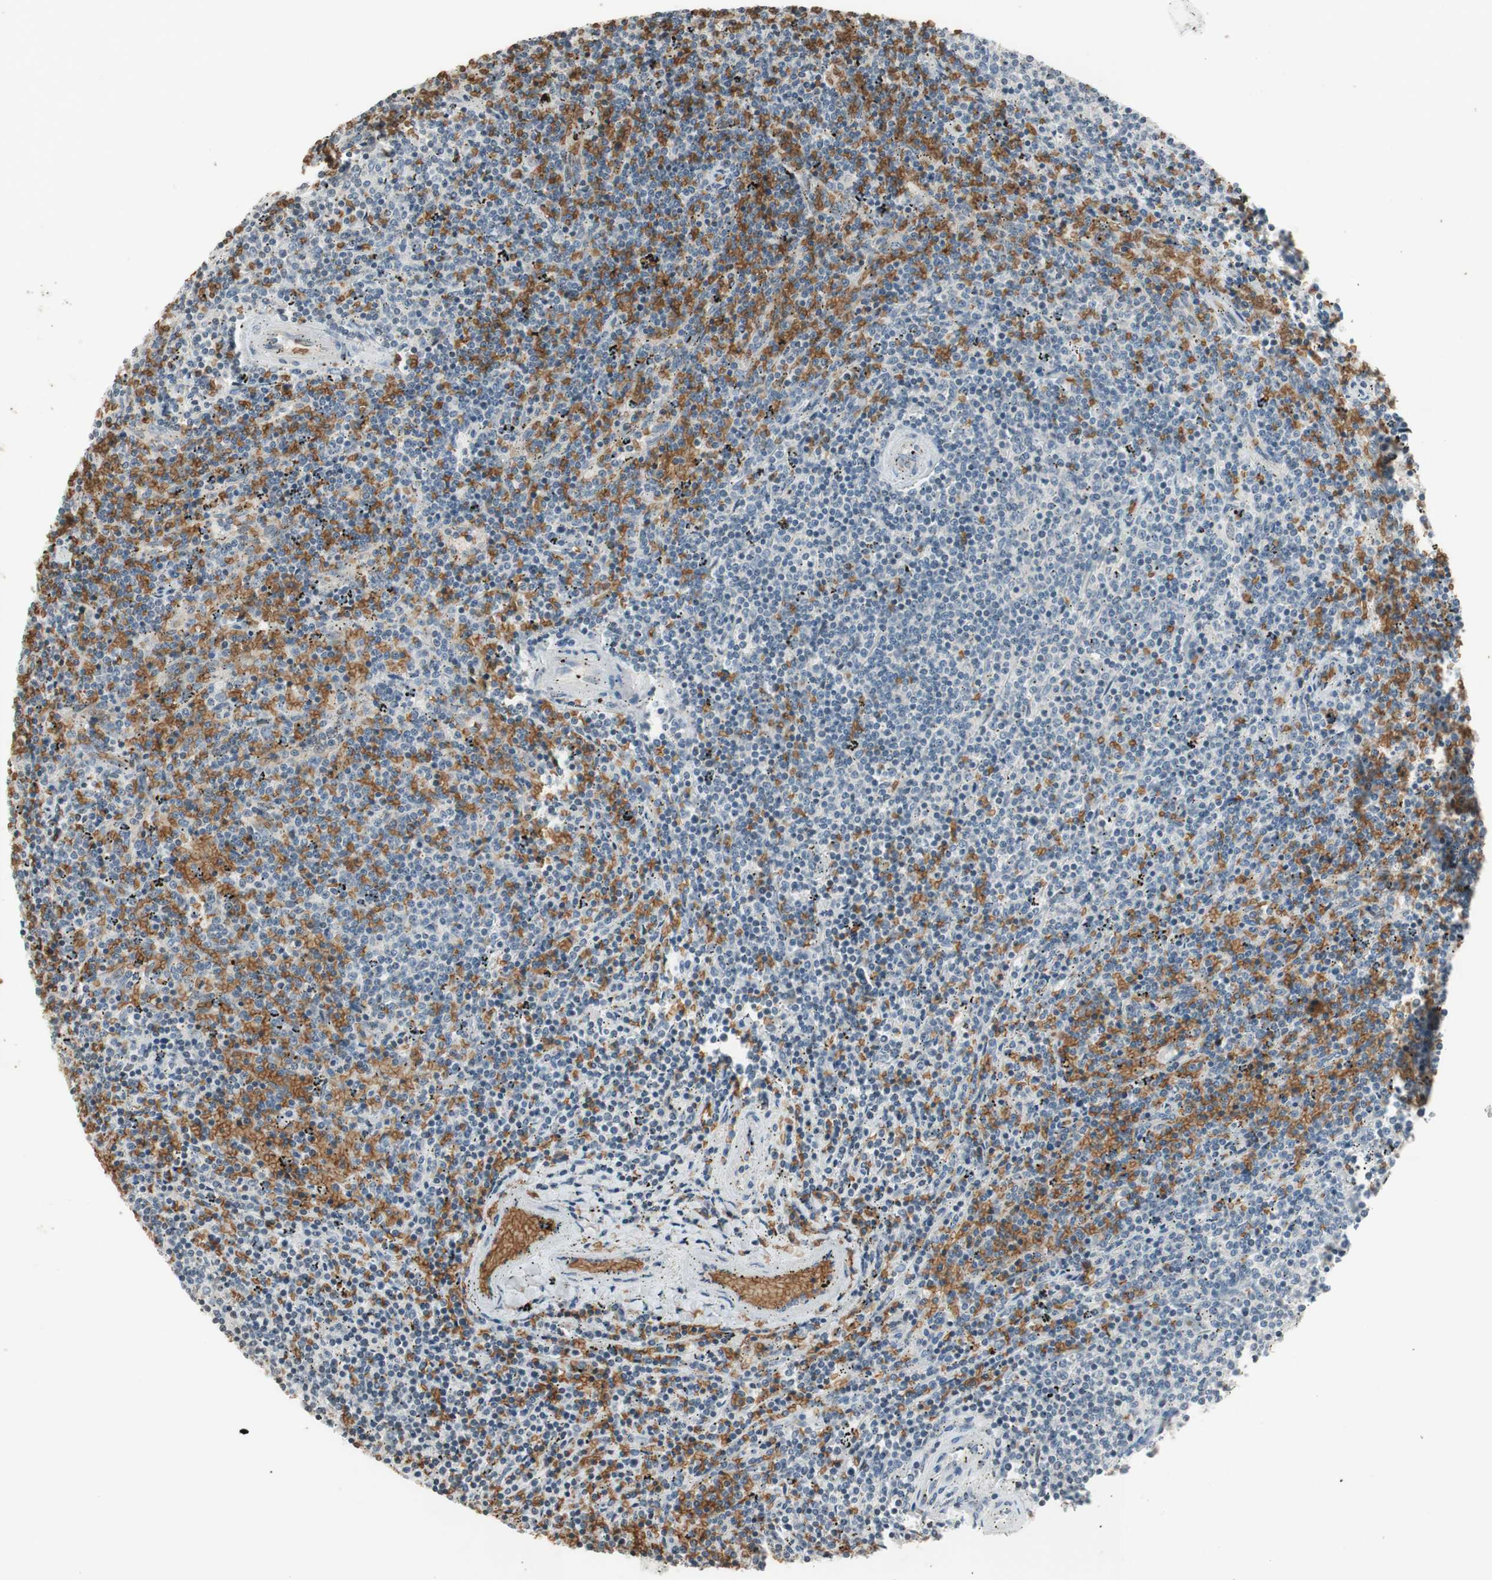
{"staining": {"intensity": "negative", "quantity": "none", "location": "none"}, "tissue": "lymphoma", "cell_type": "Tumor cells", "image_type": "cancer", "snomed": [{"axis": "morphology", "description": "Malignant lymphoma, non-Hodgkin's type, Low grade"}, {"axis": "topography", "description": "Spleen"}], "caption": "IHC histopathology image of human lymphoma stained for a protein (brown), which displays no positivity in tumor cells.", "gene": "GYPC", "patient": {"sex": "female", "age": 50}}